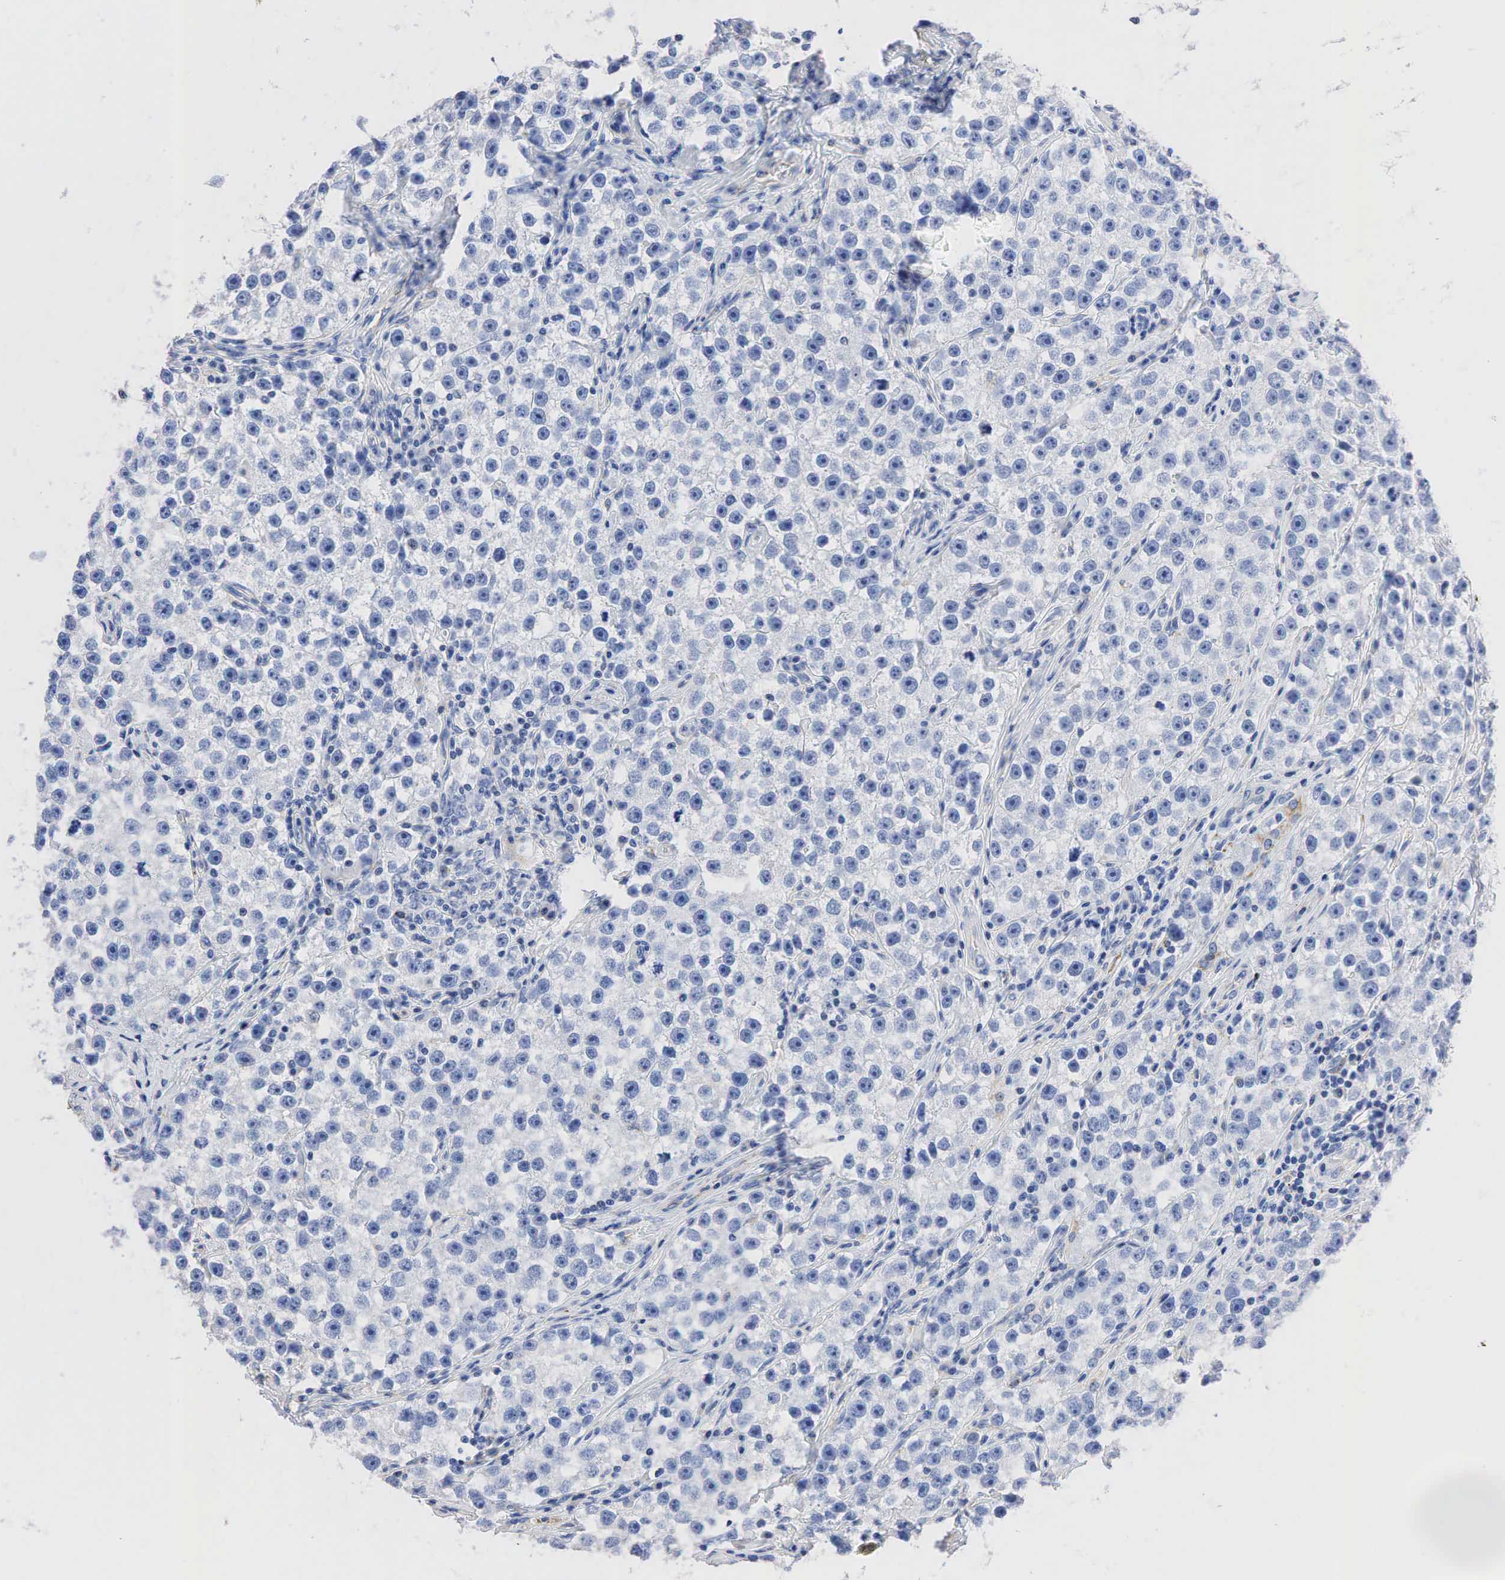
{"staining": {"intensity": "negative", "quantity": "none", "location": "none"}, "tissue": "testis cancer", "cell_type": "Tumor cells", "image_type": "cancer", "snomed": [{"axis": "morphology", "description": "Seminoma, NOS"}, {"axis": "topography", "description": "Testis"}], "caption": "Immunohistochemical staining of testis cancer (seminoma) shows no significant expression in tumor cells.", "gene": "SYP", "patient": {"sex": "male", "age": 32}}